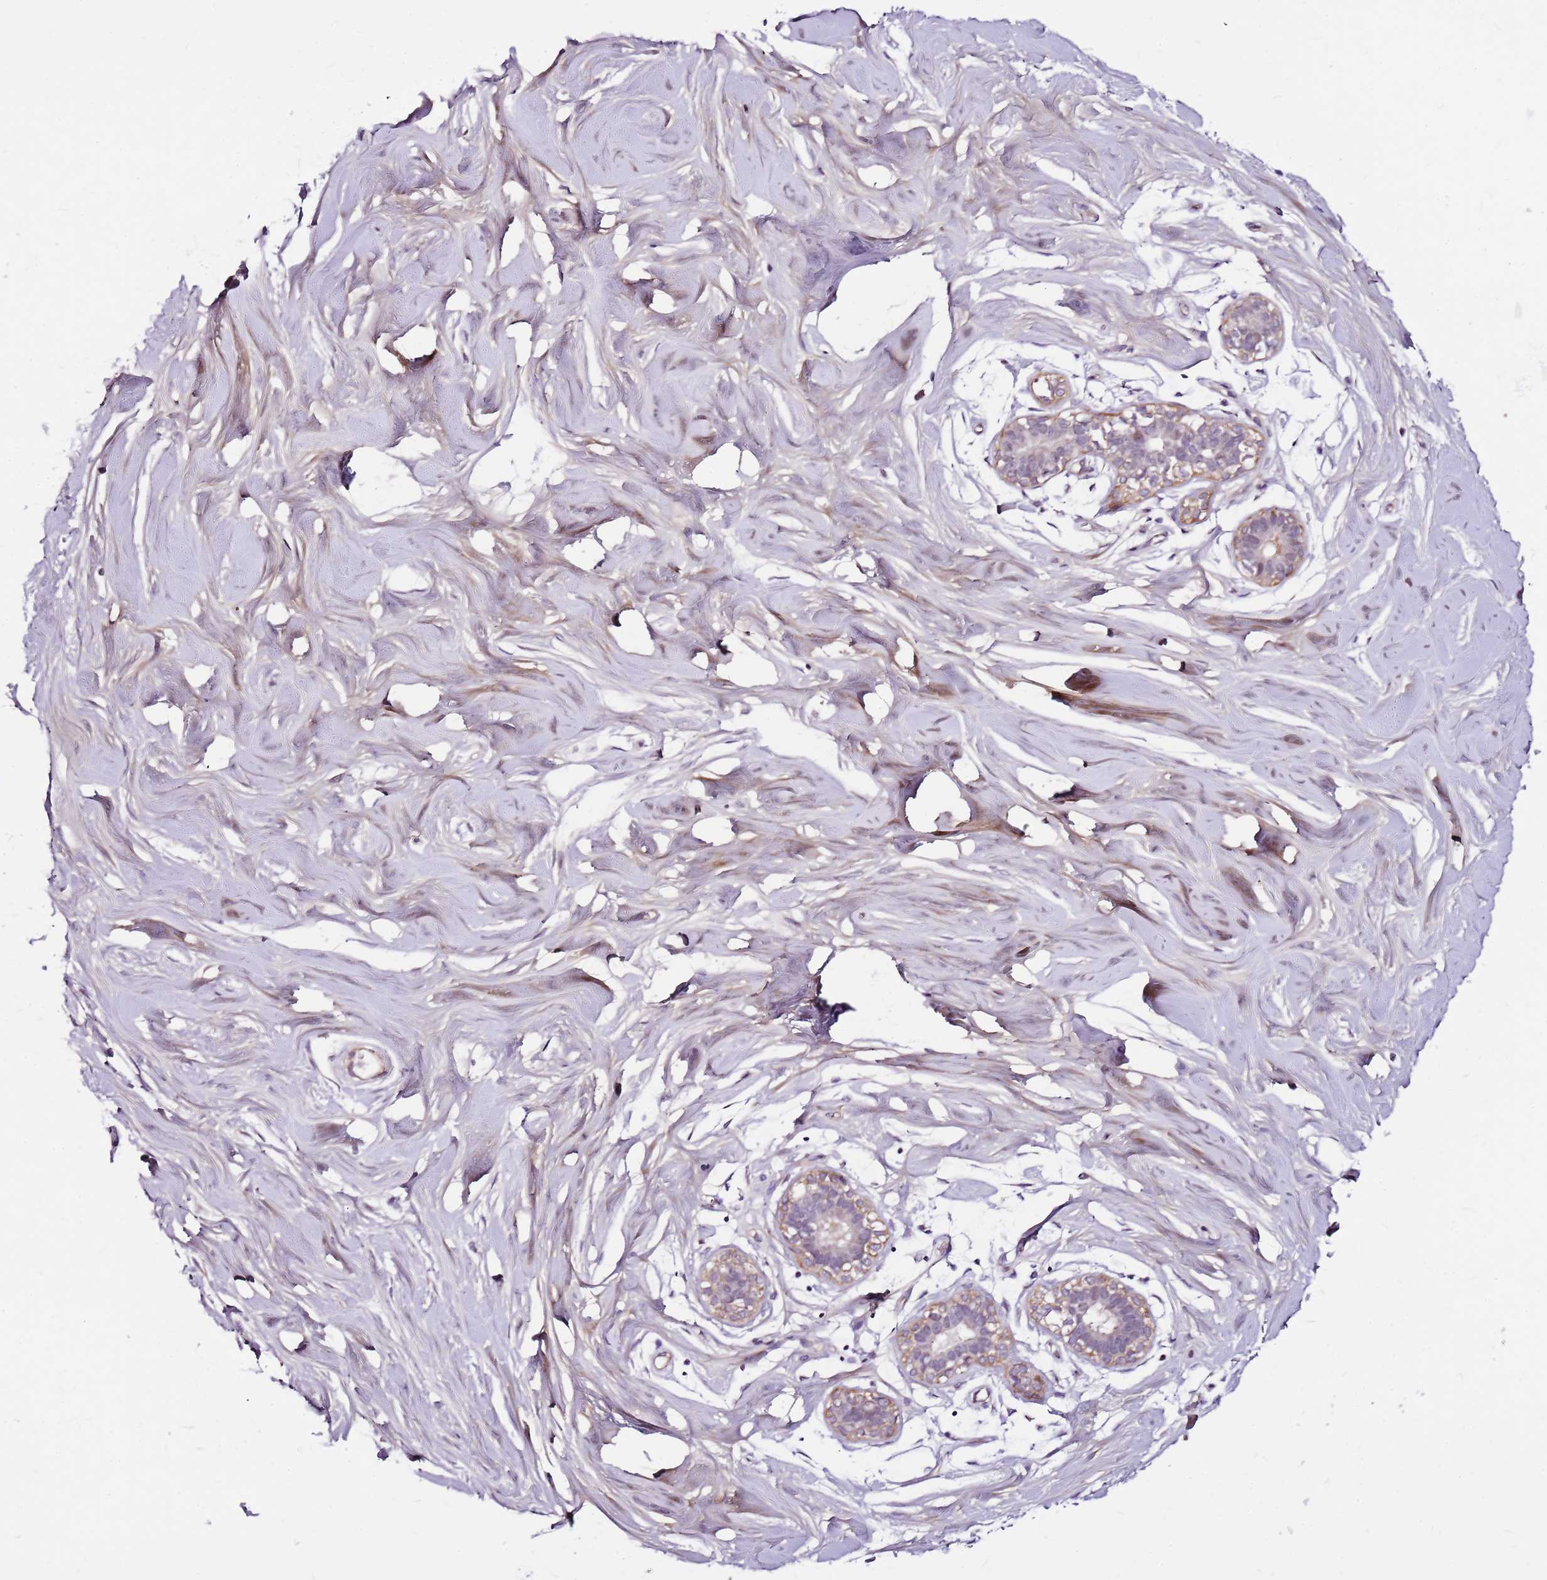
{"staining": {"intensity": "moderate", "quantity": ">75%", "location": "cytoplasmic/membranous"}, "tissue": "adipose tissue", "cell_type": "Adipocytes", "image_type": "normal", "snomed": [{"axis": "morphology", "description": "Normal tissue, NOS"}, {"axis": "topography", "description": "Breast"}], "caption": "Adipose tissue stained for a protein (brown) exhibits moderate cytoplasmic/membranous positive positivity in about >75% of adipocytes.", "gene": "POLE3", "patient": {"sex": "female", "age": 26}}